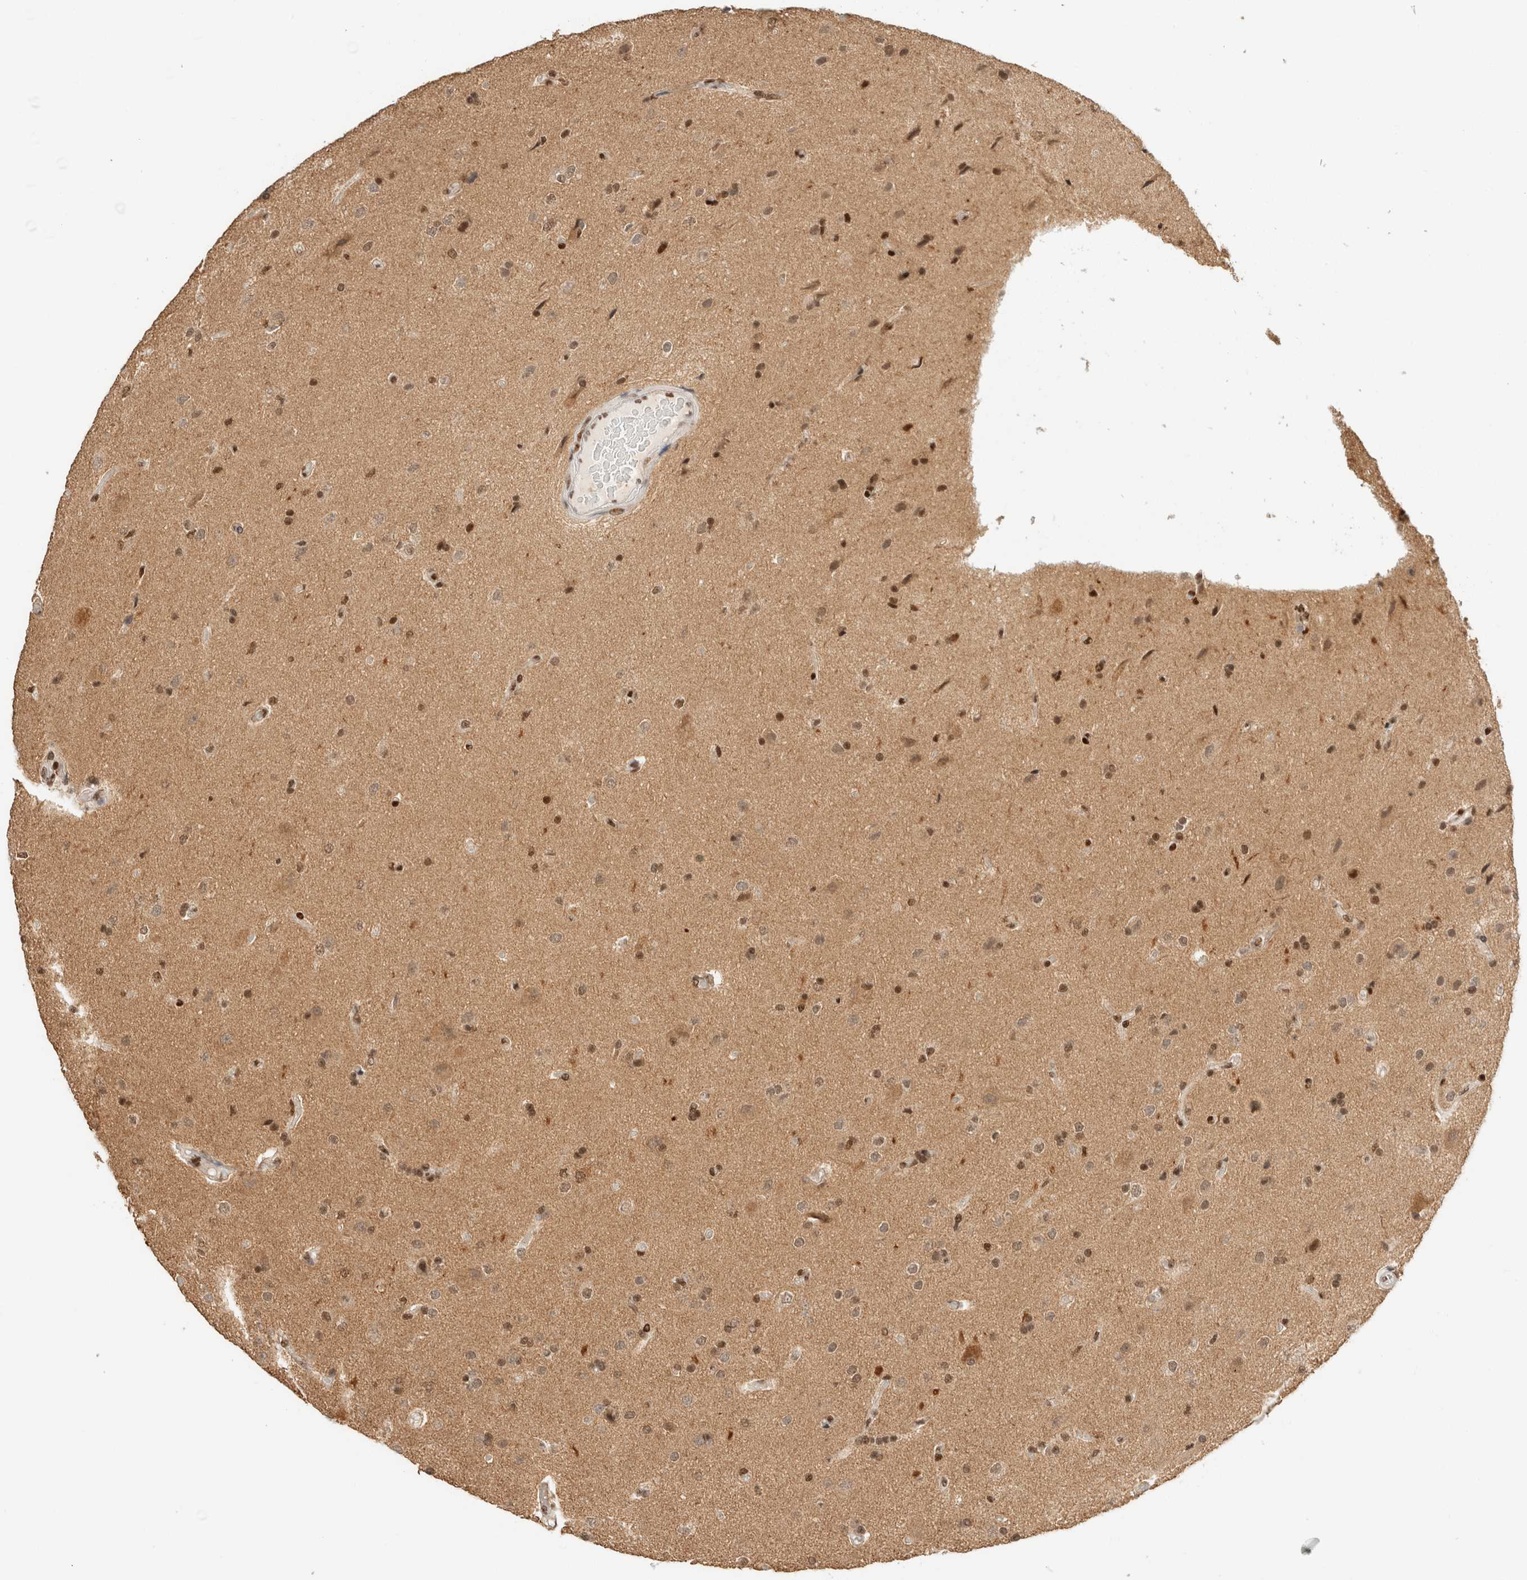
{"staining": {"intensity": "moderate", "quantity": "25%-75%", "location": "nuclear"}, "tissue": "glioma", "cell_type": "Tumor cells", "image_type": "cancer", "snomed": [{"axis": "morphology", "description": "Glioma, malignant, High grade"}, {"axis": "topography", "description": "Brain"}], "caption": "Glioma stained with DAB (3,3'-diaminobenzidine) IHC demonstrates medium levels of moderate nuclear positivity in approximately 25%-75% of tumor cells.", "gene": "ZNF768", "patient": {"sex": "male", "age": 72}}